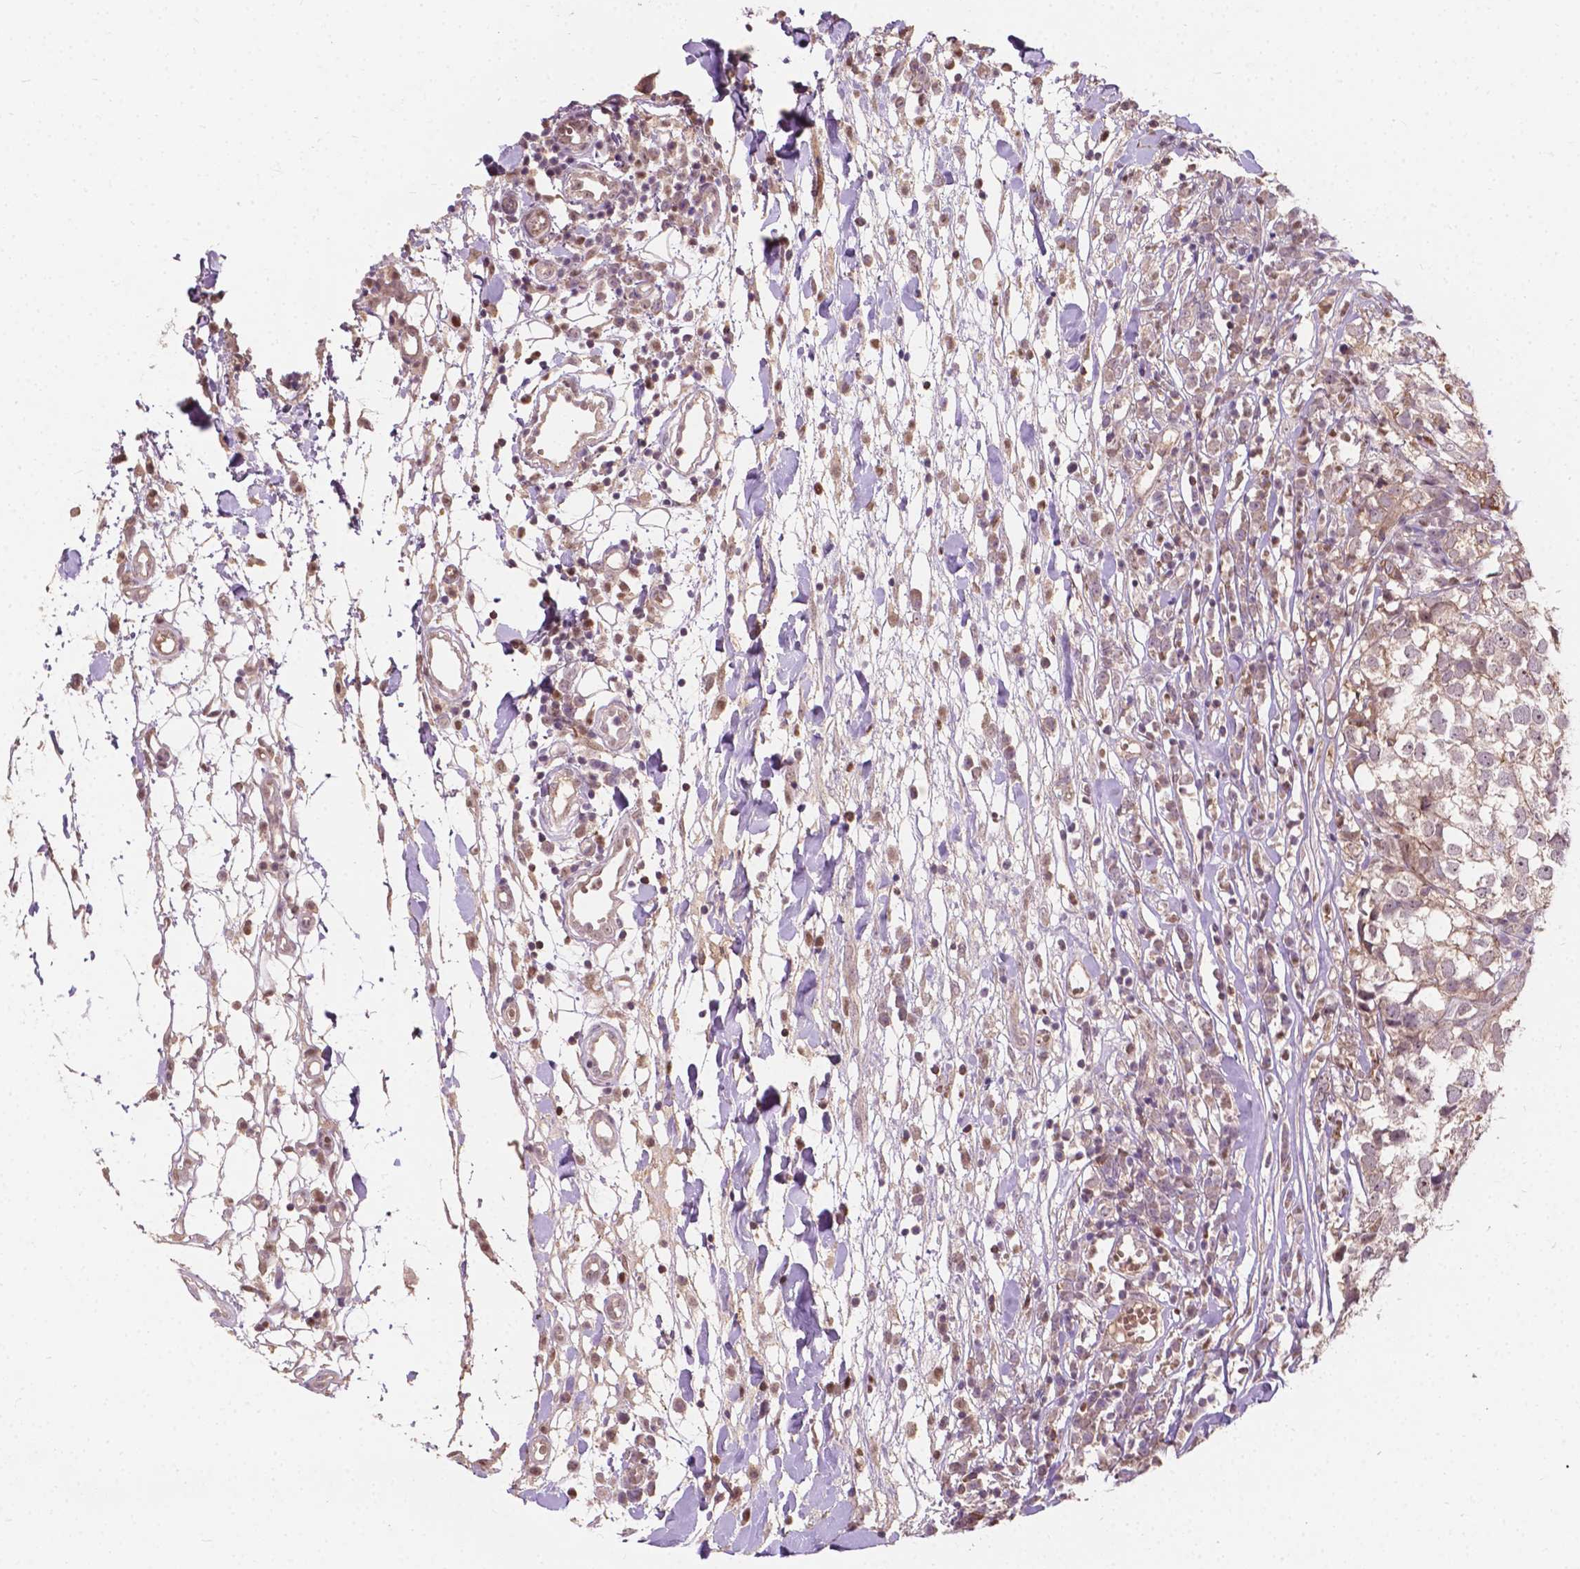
{"staining": {"intensity": "moderate", "quantity": "<25%", "location": "cytoplasmic/membranous"}, "tissue": "breast cancer", "cell_type": "Tumor cells", "image_type": "cancer", "snomed": [{"axis": "morphology", "description": "Duct carcinoma"}, {"axis": "topography", "description": "Breast"}], "caption": "A brown stain shows moderate cytoplasmic/membranous expression of a protein in breast cancer (infiltrating ductal carcinoma) tumor cells. The staining is performed using DAB brown chromogen to label protein expression. The nuclei are counter-stained blue using hematoxylin.", "gene": "DUSP16", "patient": {"sex": "female", "age": 30}}